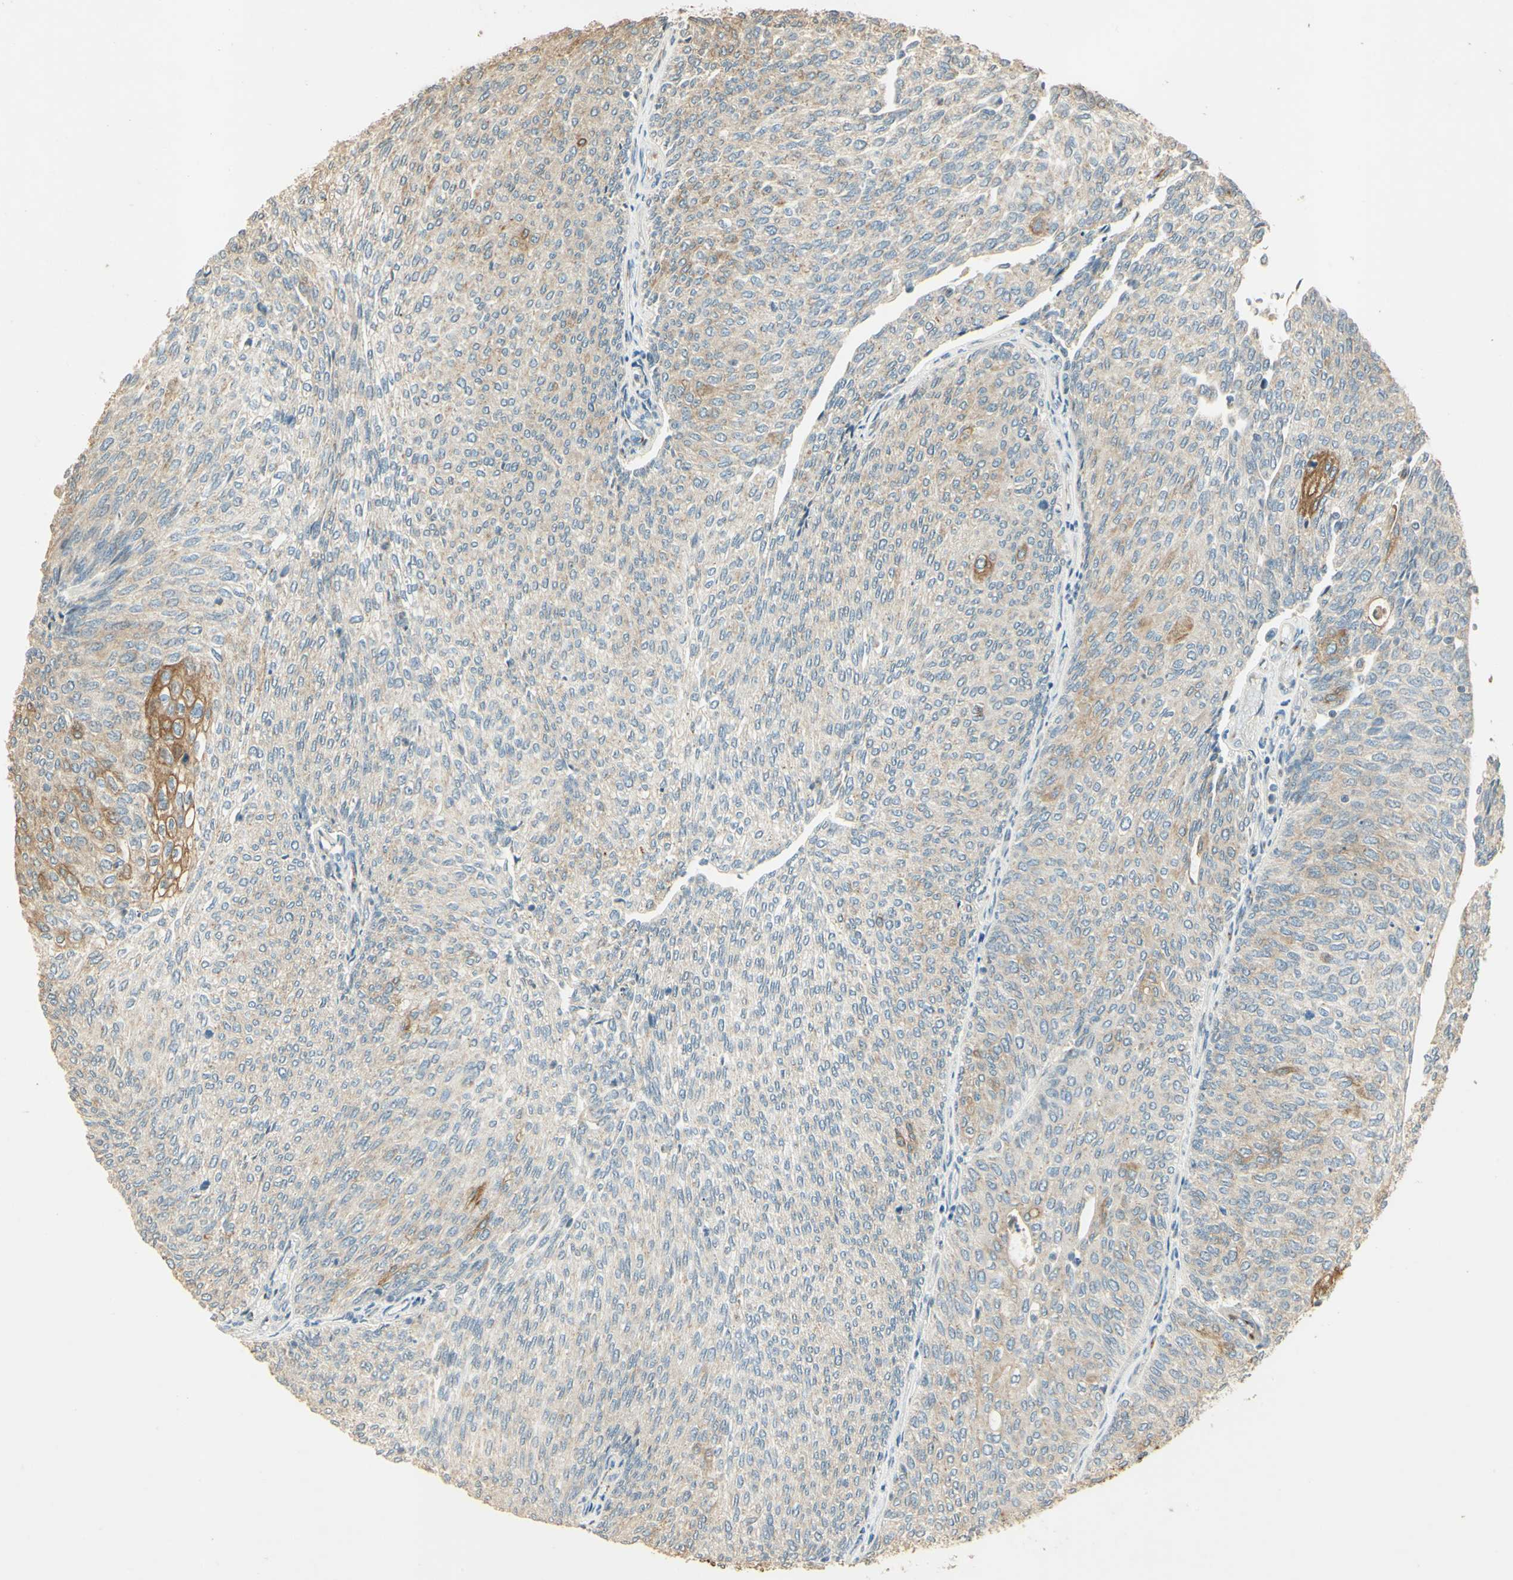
{"staining": {"intensity": "weak", "quantity": "25%-75%", "location": "cytoplasmic/membranous"}, "tissue": "urothelial cancer", "cell_type": "Tumor cells", "image_type": "cancer", "snomed": [{"axis": "morphology", "description": "Urothelial carcinoma, Low grade"}, {"axis": "topography", "description": "Urinary bladder"}], "caption": "Urothelial carcinoma (low-grade) tissue demonstrates weak cytoplasmic/membranous positivity in approximately 25%-75% of tumor cells, visualized by immunohistochemistry.", "gene": "UXS1", "patient": {"sex": "female", "age": 79}}